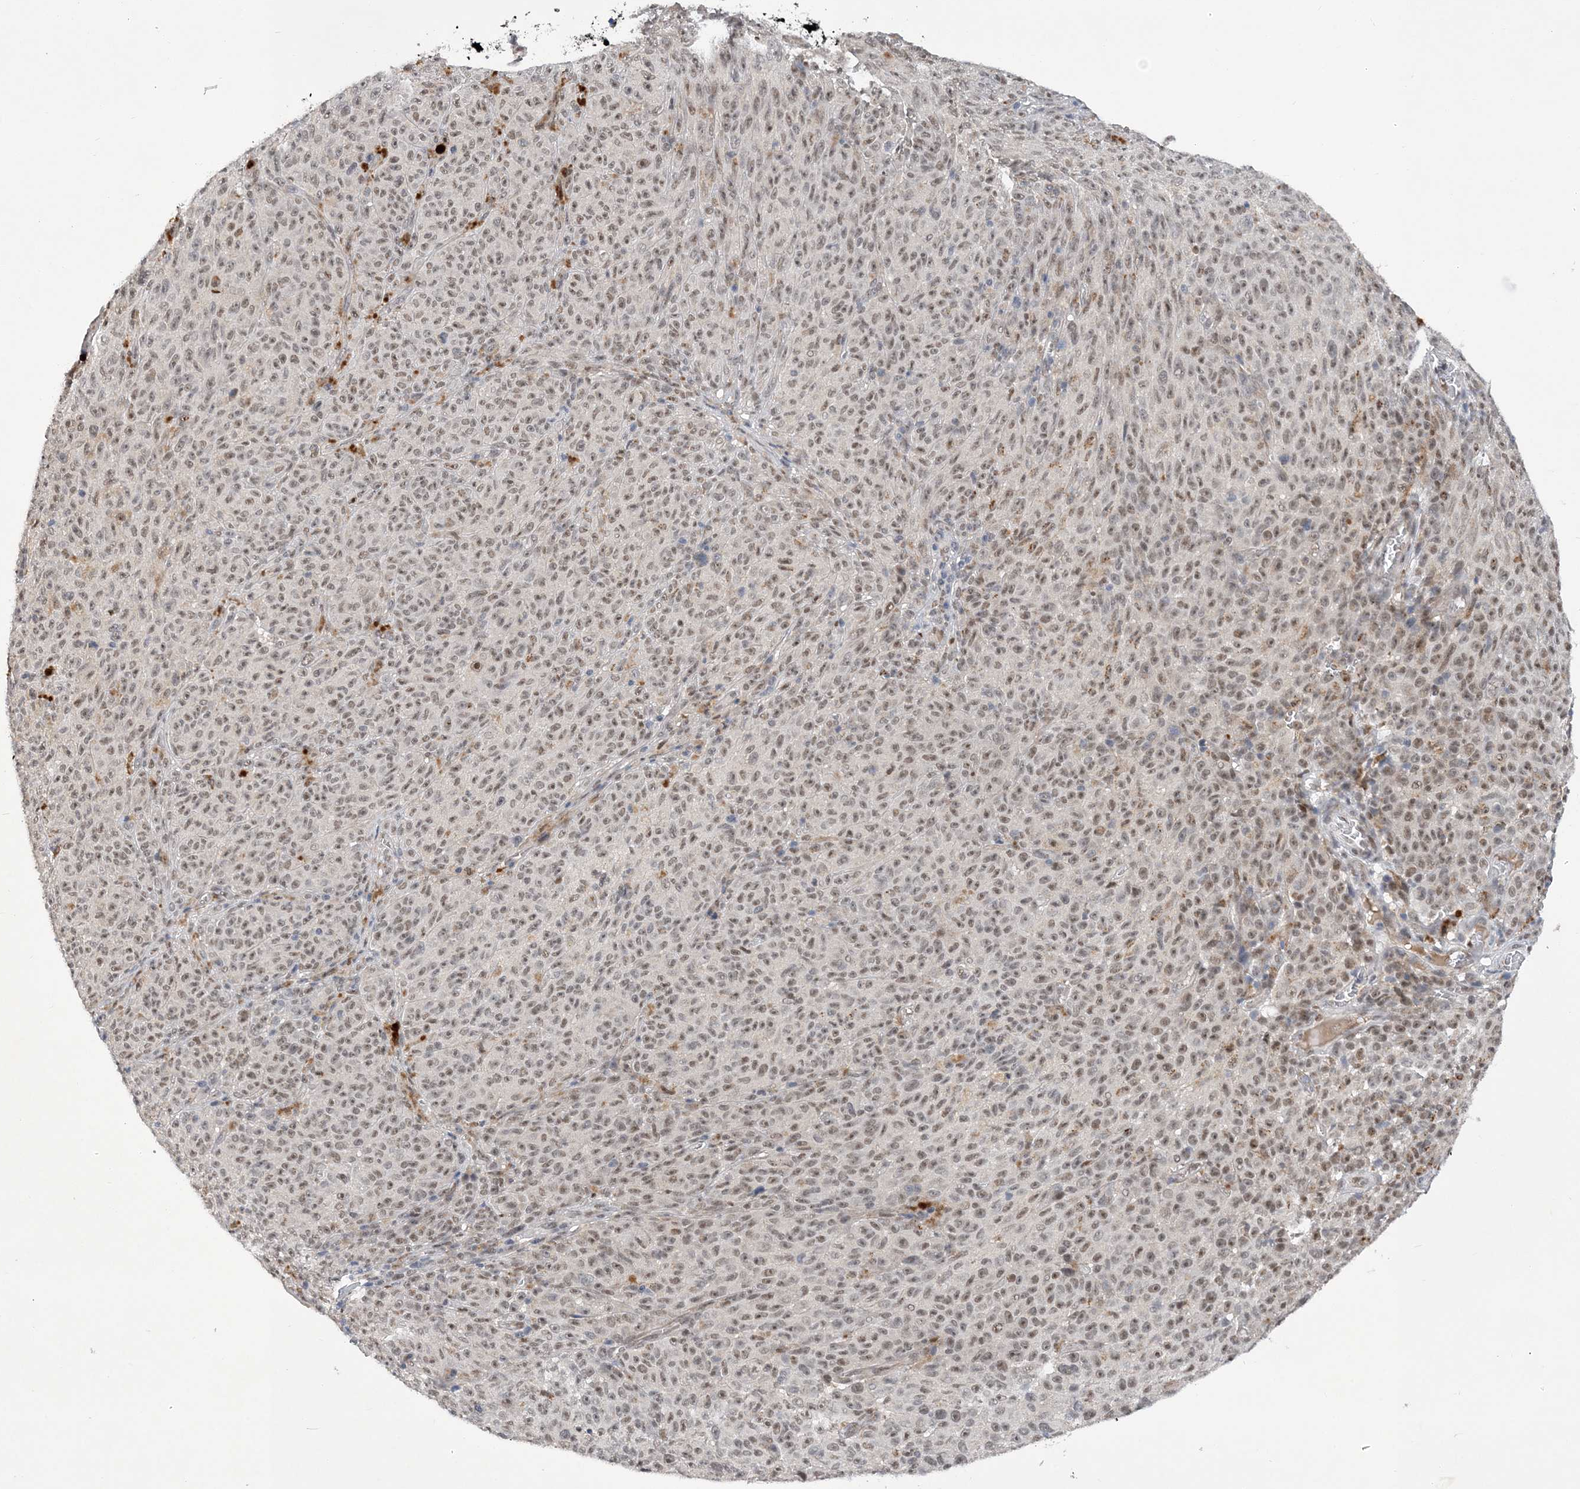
{"staining": {"intensity": "moderate", "quantity": ">75%", "location": "nuclear"}, "tissue": "melanoma", "cell_type": "Tumor cells", "image_type": "cancer", "snomed": [{"axis": "morphology", "description": "Malignant melanoma, NOS"}, {"axis": "topography", "description": "Skin"}], "caption": "Immunohistochemical staining of malignant melanoma demonstrates medium levels of moderate nuclear expression in about >75% of tumor cells.", "gene": "FAM217A", "patient": {"sex": "female", "age": 82}}